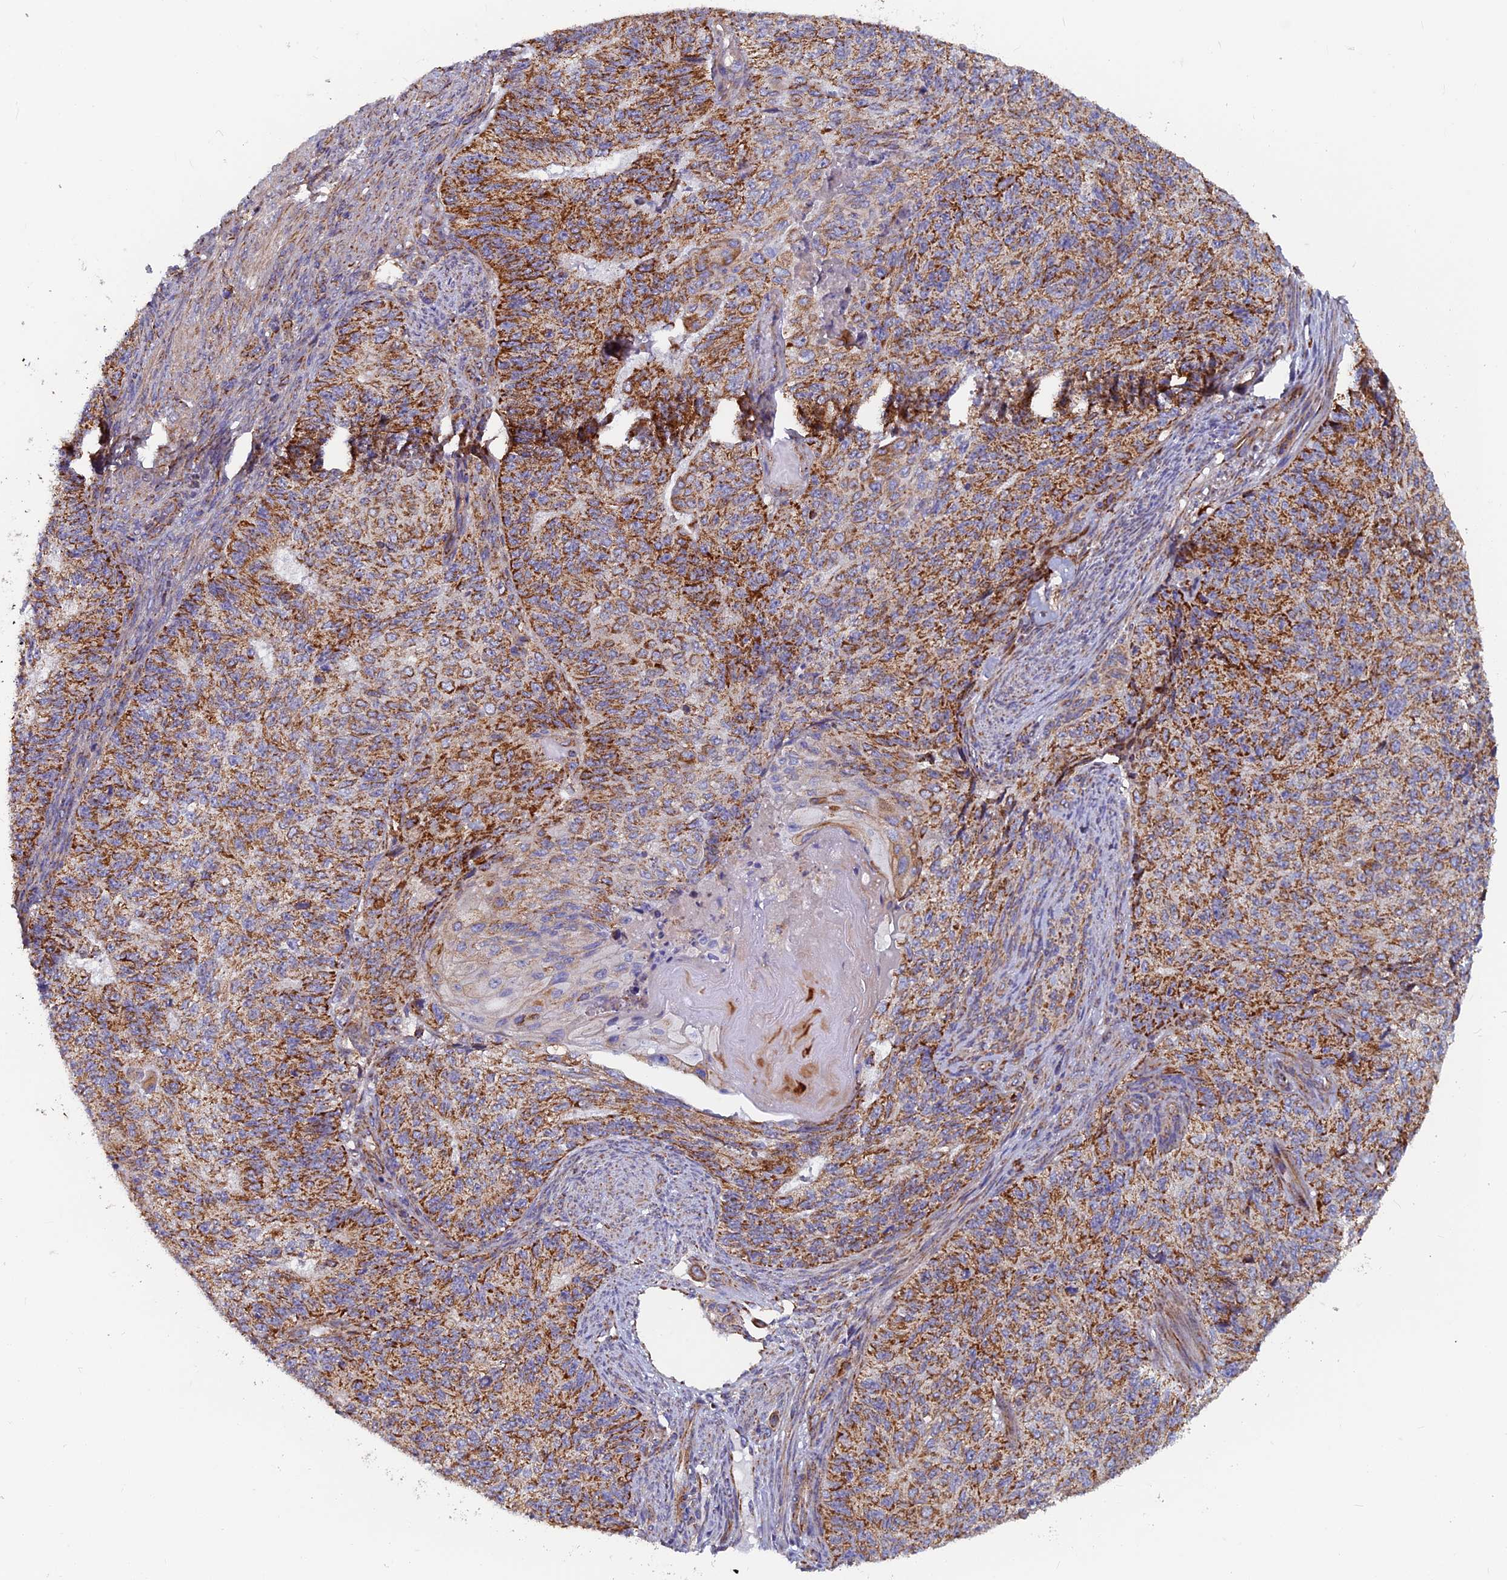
{"staining": {"intensity": "strong", "quantity": ">75%", "location": "cytoplasmic/membranous"}, "tissue": "endometrial cancer", "cell_type": "Tumor cells", "image_type": "cancer", "snomed": [{"axis": "morphology", "description": "Adenocarcinoma, NOS"}, {"axis": "topography", "description": "Endometrium"}], "caption": "Strong cytoplasmic/membranous expression for a protein is present in approximately >75% of tumor cells of adenocarcinoma (endometrial) using IHC.", "gene": "MRPS9", "patient": {"sex": "female", "age": 32}}